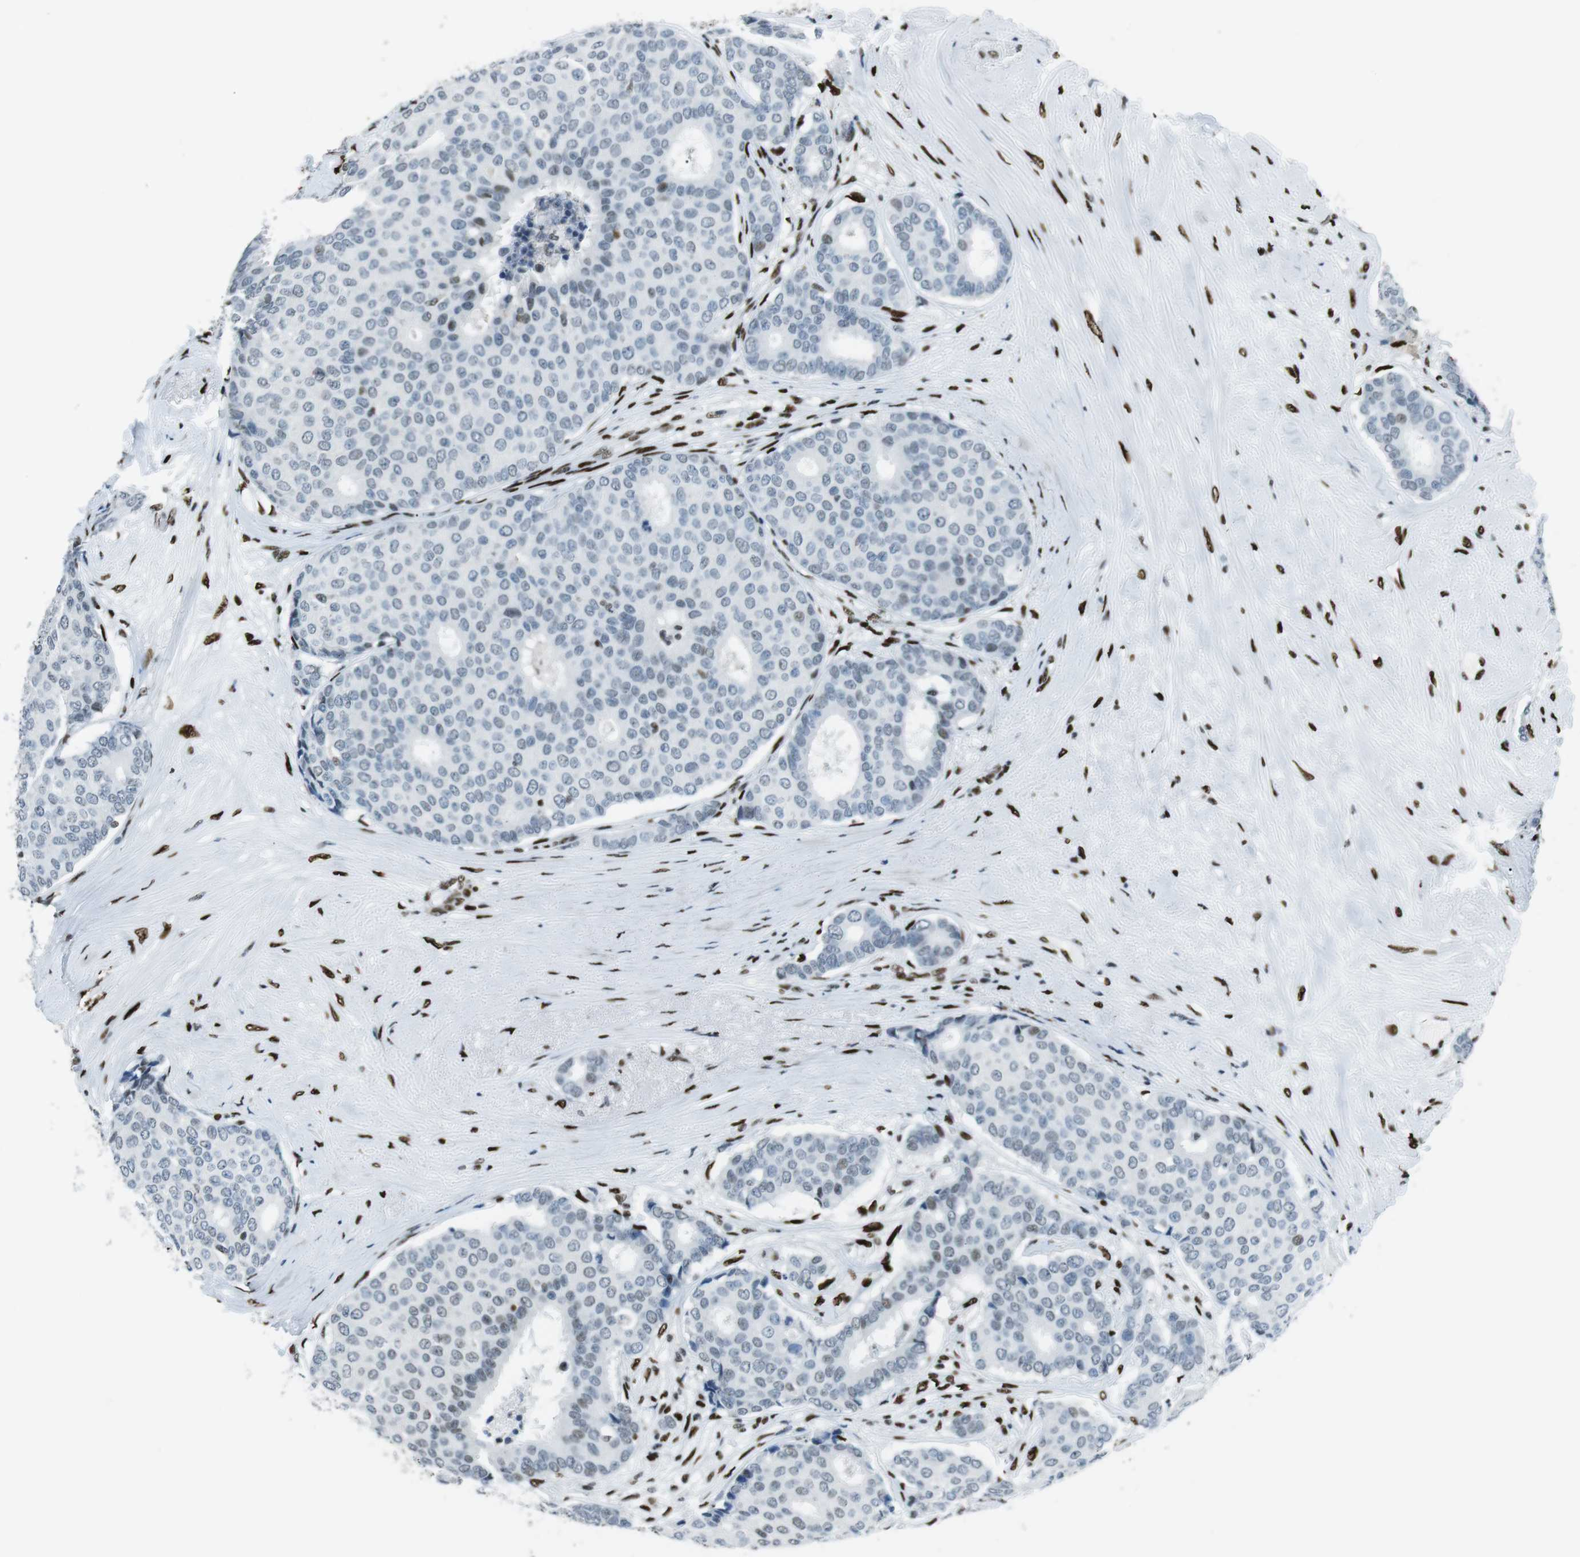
{"staining": {"intensity": "weak", "quantity": "<25%", "location": "nuclear"}, "tissue": "breast cancer", "cell_type": "Tumor cells", "image_type": "cancer", "snomed": [{"axis": "morphology", "description": "Duct carcinoma"}, {"axis": "topography", "description": "Breast"}], "caption": "Tumor cells show no significant protein positivity in breast infiltrating ductal carcinoma.", "gene": "PML", "patient": {"sex": "female", "age": 75}}